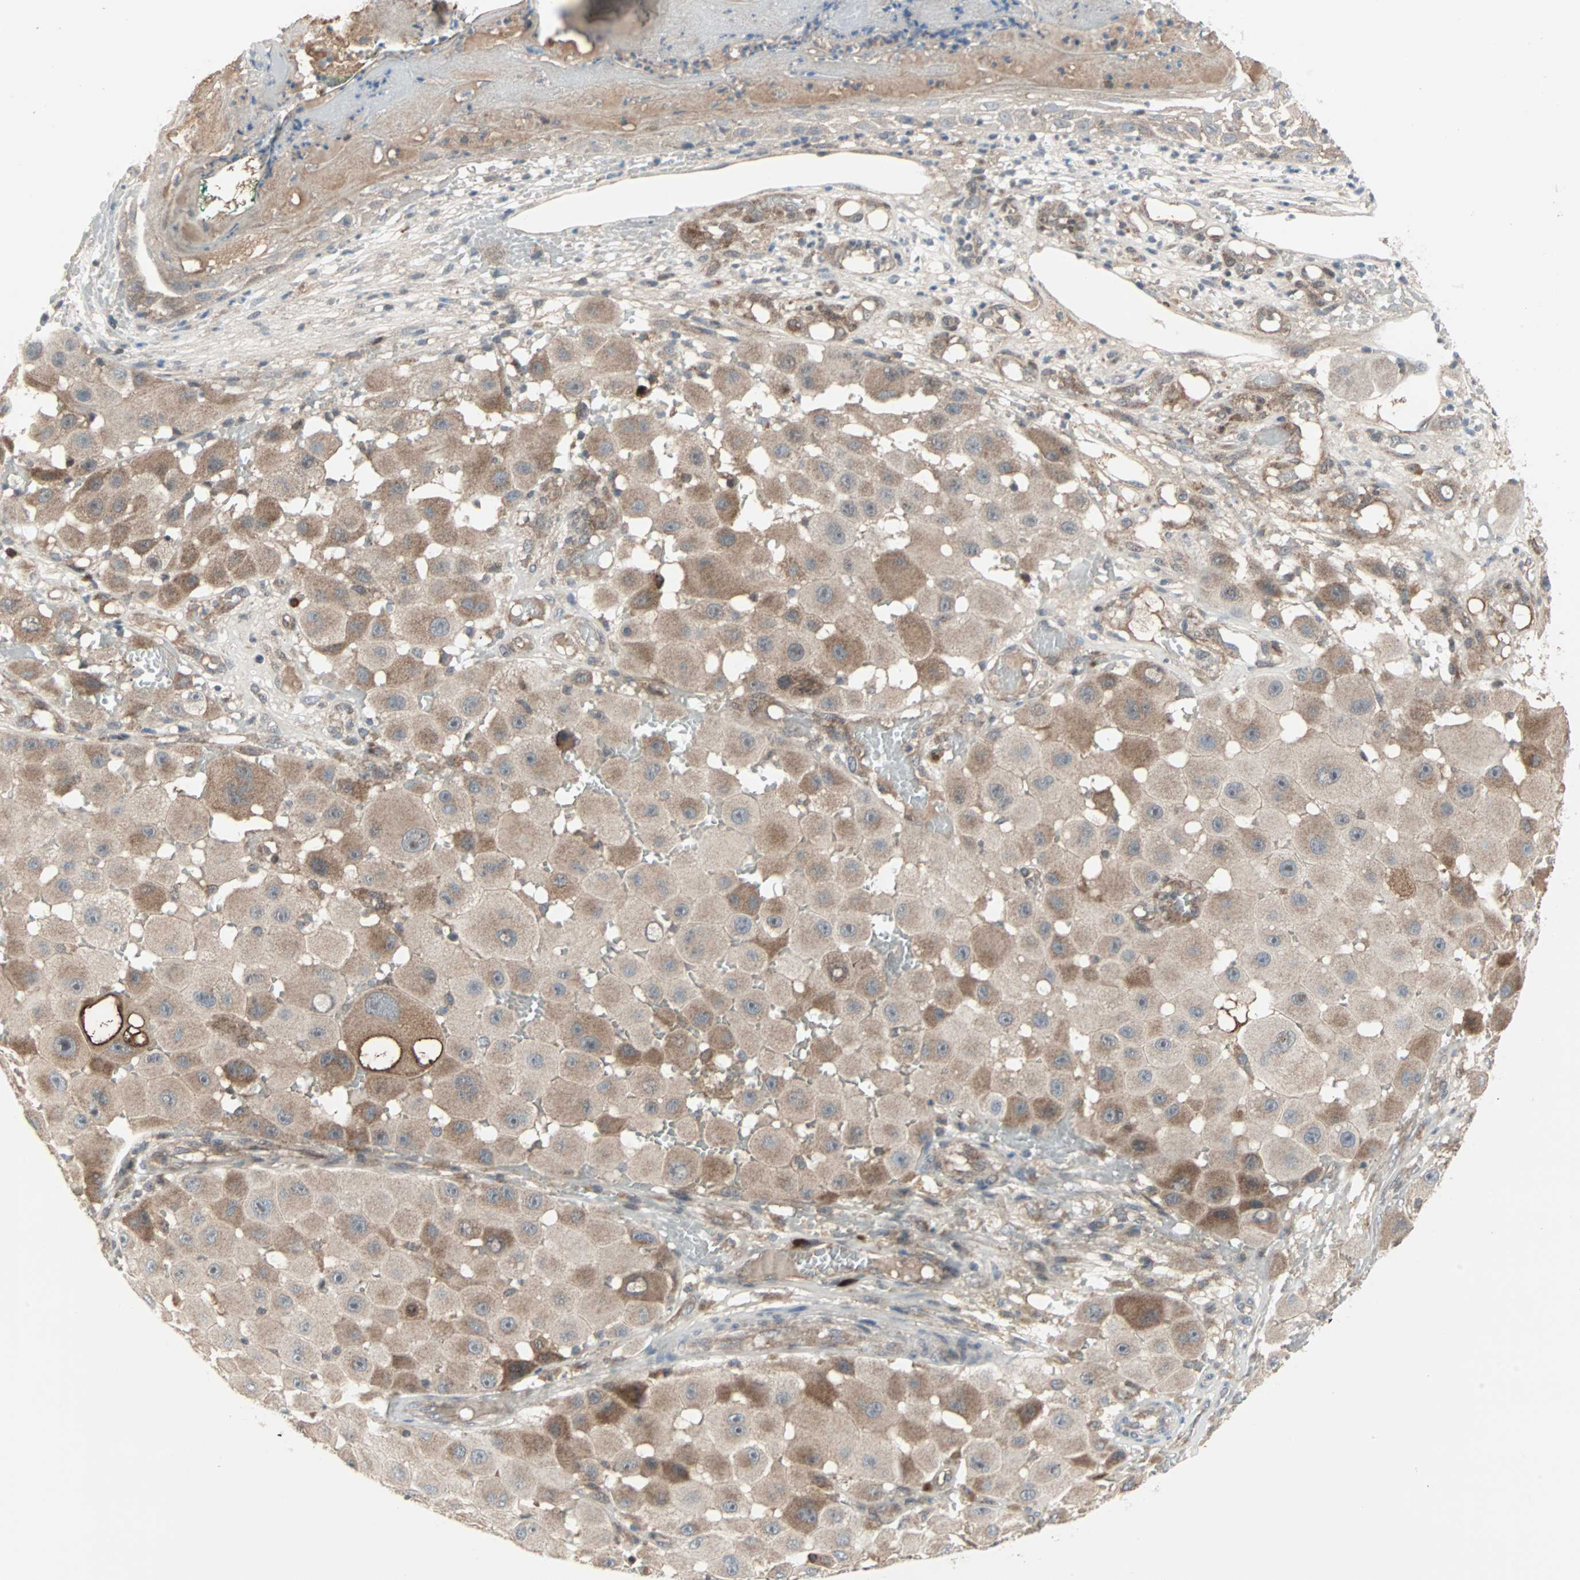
{"staining": {"intensity": "moderate", "quantity": "<25%", "location": "cytoplasmic/membranous"}, "tissue": "melanoma", "cell_type": "Tumor cells", "image_type": "cancer", "snomed": [{"axis": "morphology", "description": "Malignant melanoma, NOS"}, {"axis": "topography", "description": "Skin"}], "caption": "Protein staining demonstrates moderate cytoplasmic/membranous positivity in about <25% of tumor cells in melanoma.", "gene": "CASP3", "patient": {"sex": "female", "age": 81}}